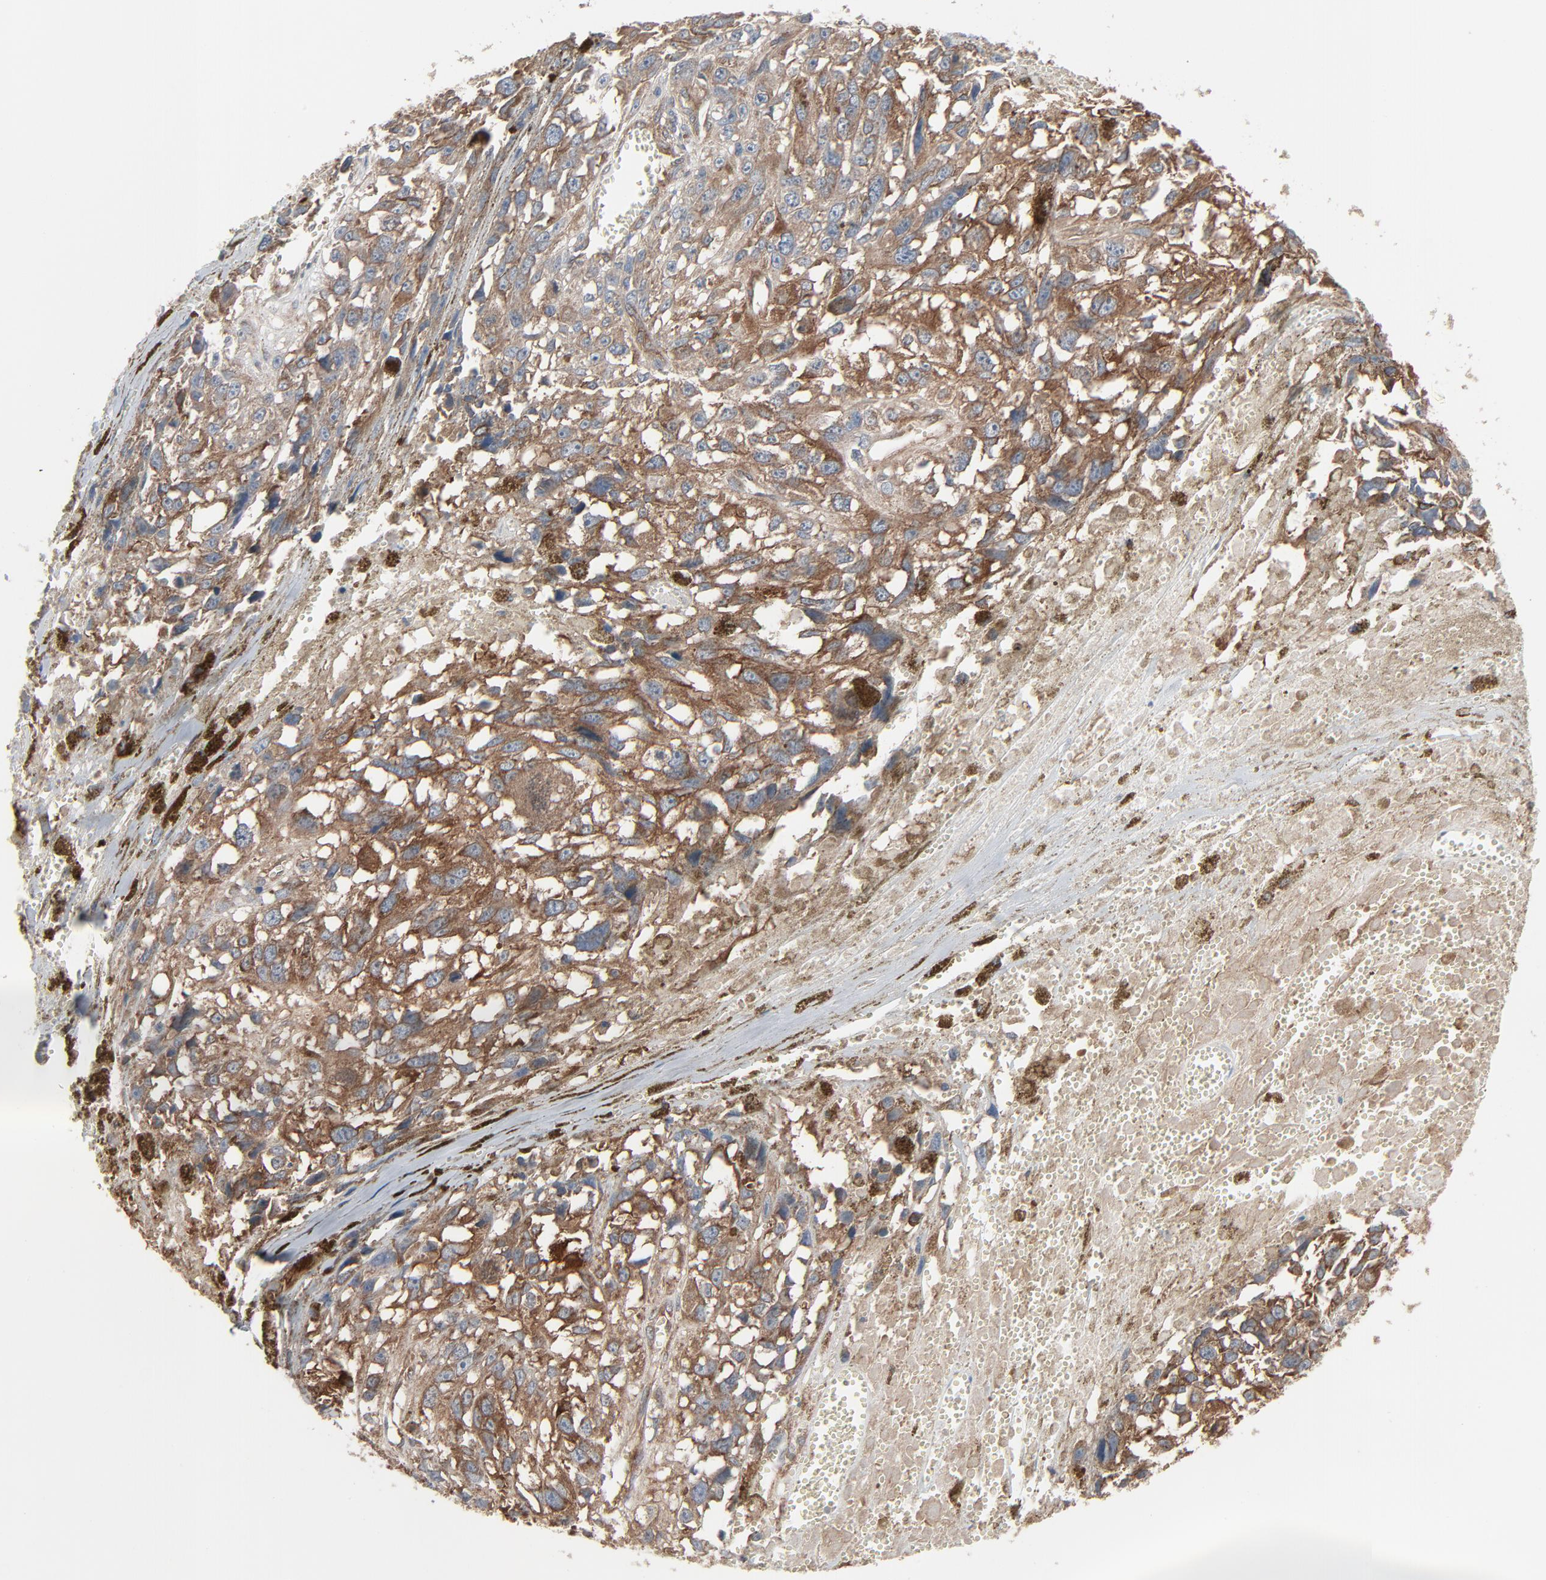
{"staining": {"intensity": "weak", "quantity": ">75%", "location": "cytoplasmic/membranous"}, "tissue": "melanoma", "cell_type": "Tumor cells", "image_type": "cancer", "snomed": [{"axis": "morphology", "description": "Malignant melanoma, Metastatic site"}, {"axis": "topography", "description": "Lymph node"}], "caption": "Immunohistochemical staining of human malignant melanoma (metastatic site) displays weak cytoplasmic/membranous protein staining in about >75% of tumor cells.", "gene": "OPTN", "patient": {"sex": "male", "age": 59}}